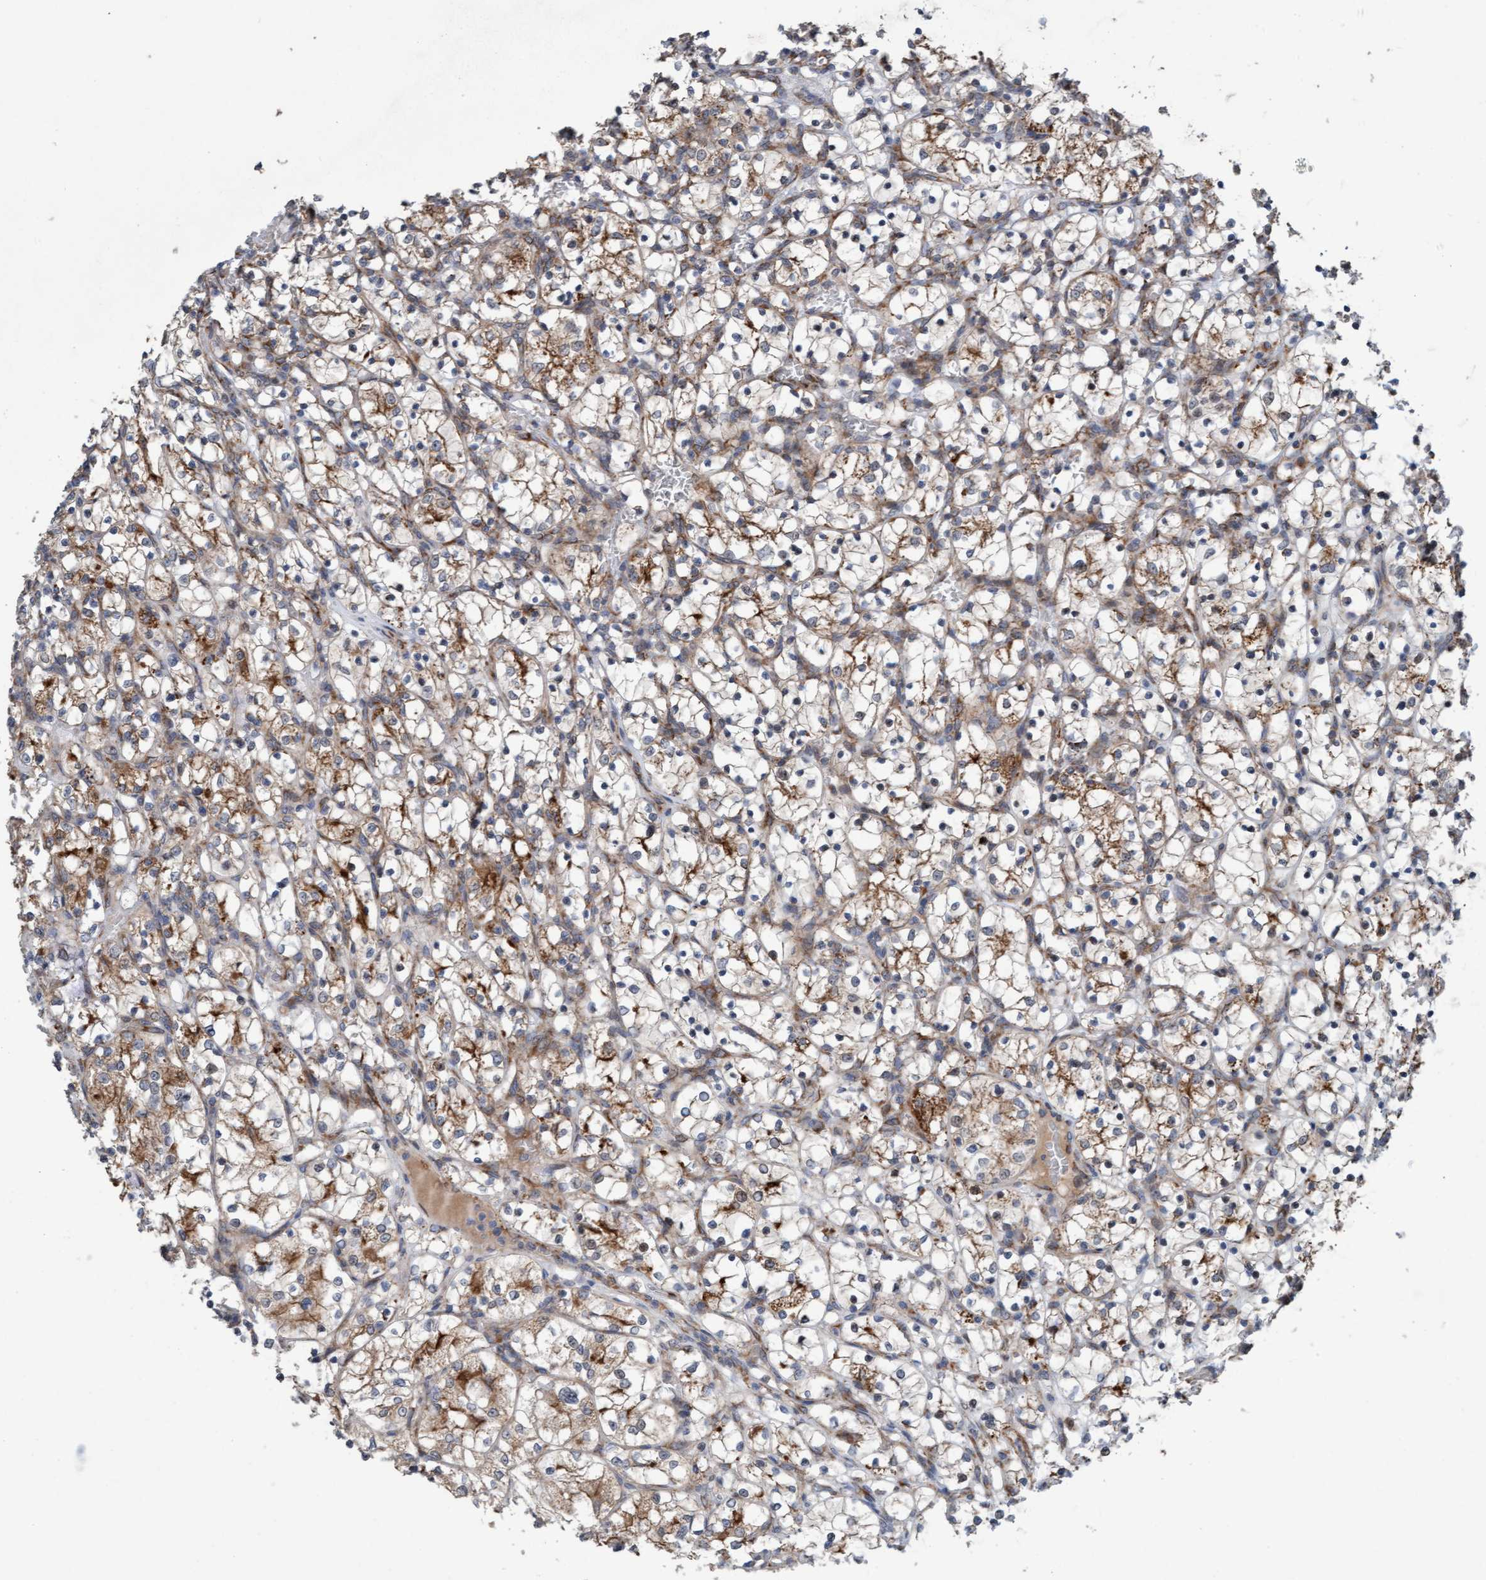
{"staining": {"intensity": "moderate", "quantity": ">75%", "location": "cytoplasmic/membranous"}, "tissue": "renal cancer", "cell_type": "Tumor cells", "image_type": "cancer", "snomed": [{"axis": "morphology", "description": "Adenocarcinoma, NOS"}, {"axis": "topography", "description": "Kidney"}], "caption": "The immunohistochemical stain labels moderate cytoplasmic/membranous expression in tumor cells of renal cancer (adenocarcinoma) tissue.", "gene": "ZNF566", "patient": {"sex": "female", "age": 69}}